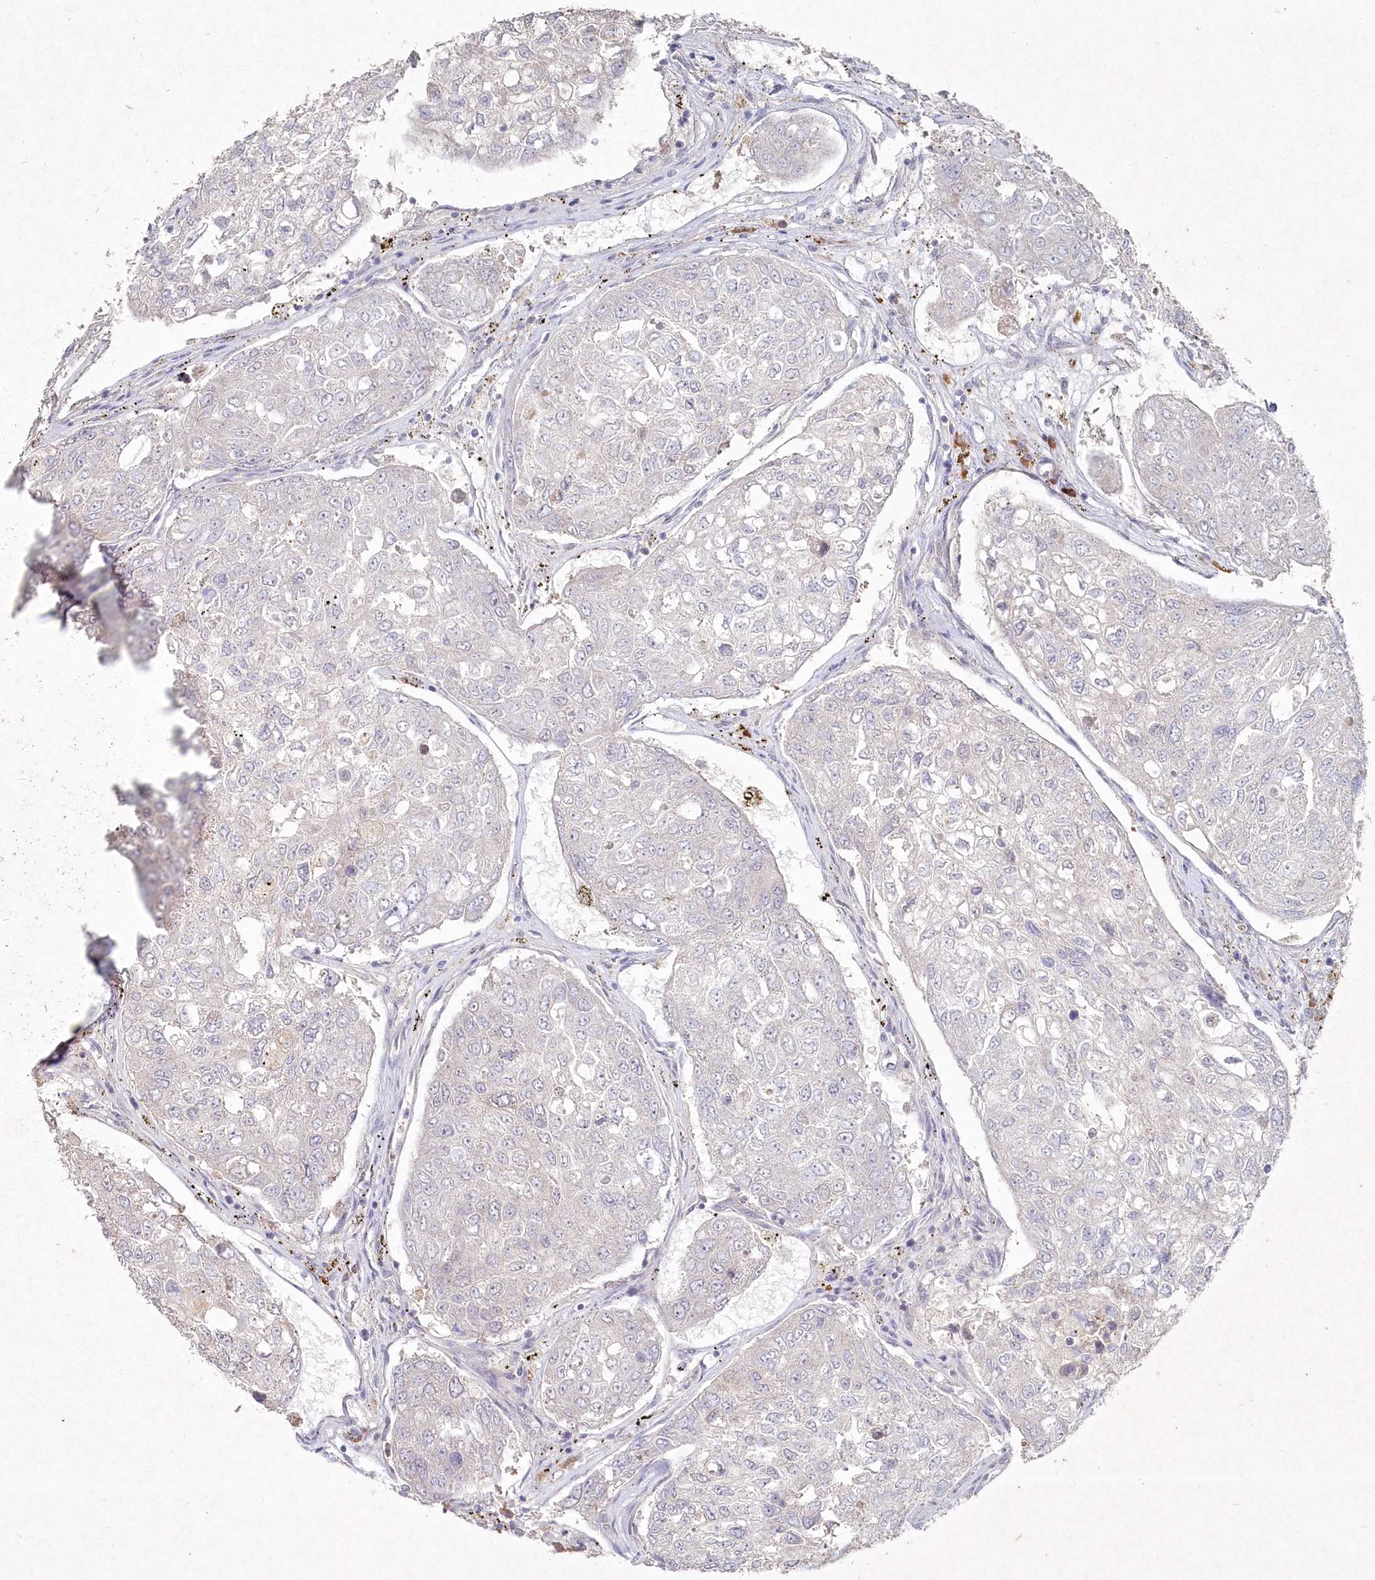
{"staining": {"intensity": "negative", "quantity": "none", "location": "none"}, "tissue": "urothelial cancer", "cell_type": "Tumor cells", "image_type": "cancer", "snomed": [{"axis": "morphology", "description": "Urothelial carcinoma, High grade"}, {"axis": "topography", "description": "Lymph node"}, {"axis": "topography", "description": "Urinary bladder"}], "caption": "Human high-grade urothelial carcinoma stained for a protein using immunohistochemistry (IHC) reveals no positivity in tumor cells.", "gene": "TGFBRAP1", "patient": {"sex": "male", "age": 51}}